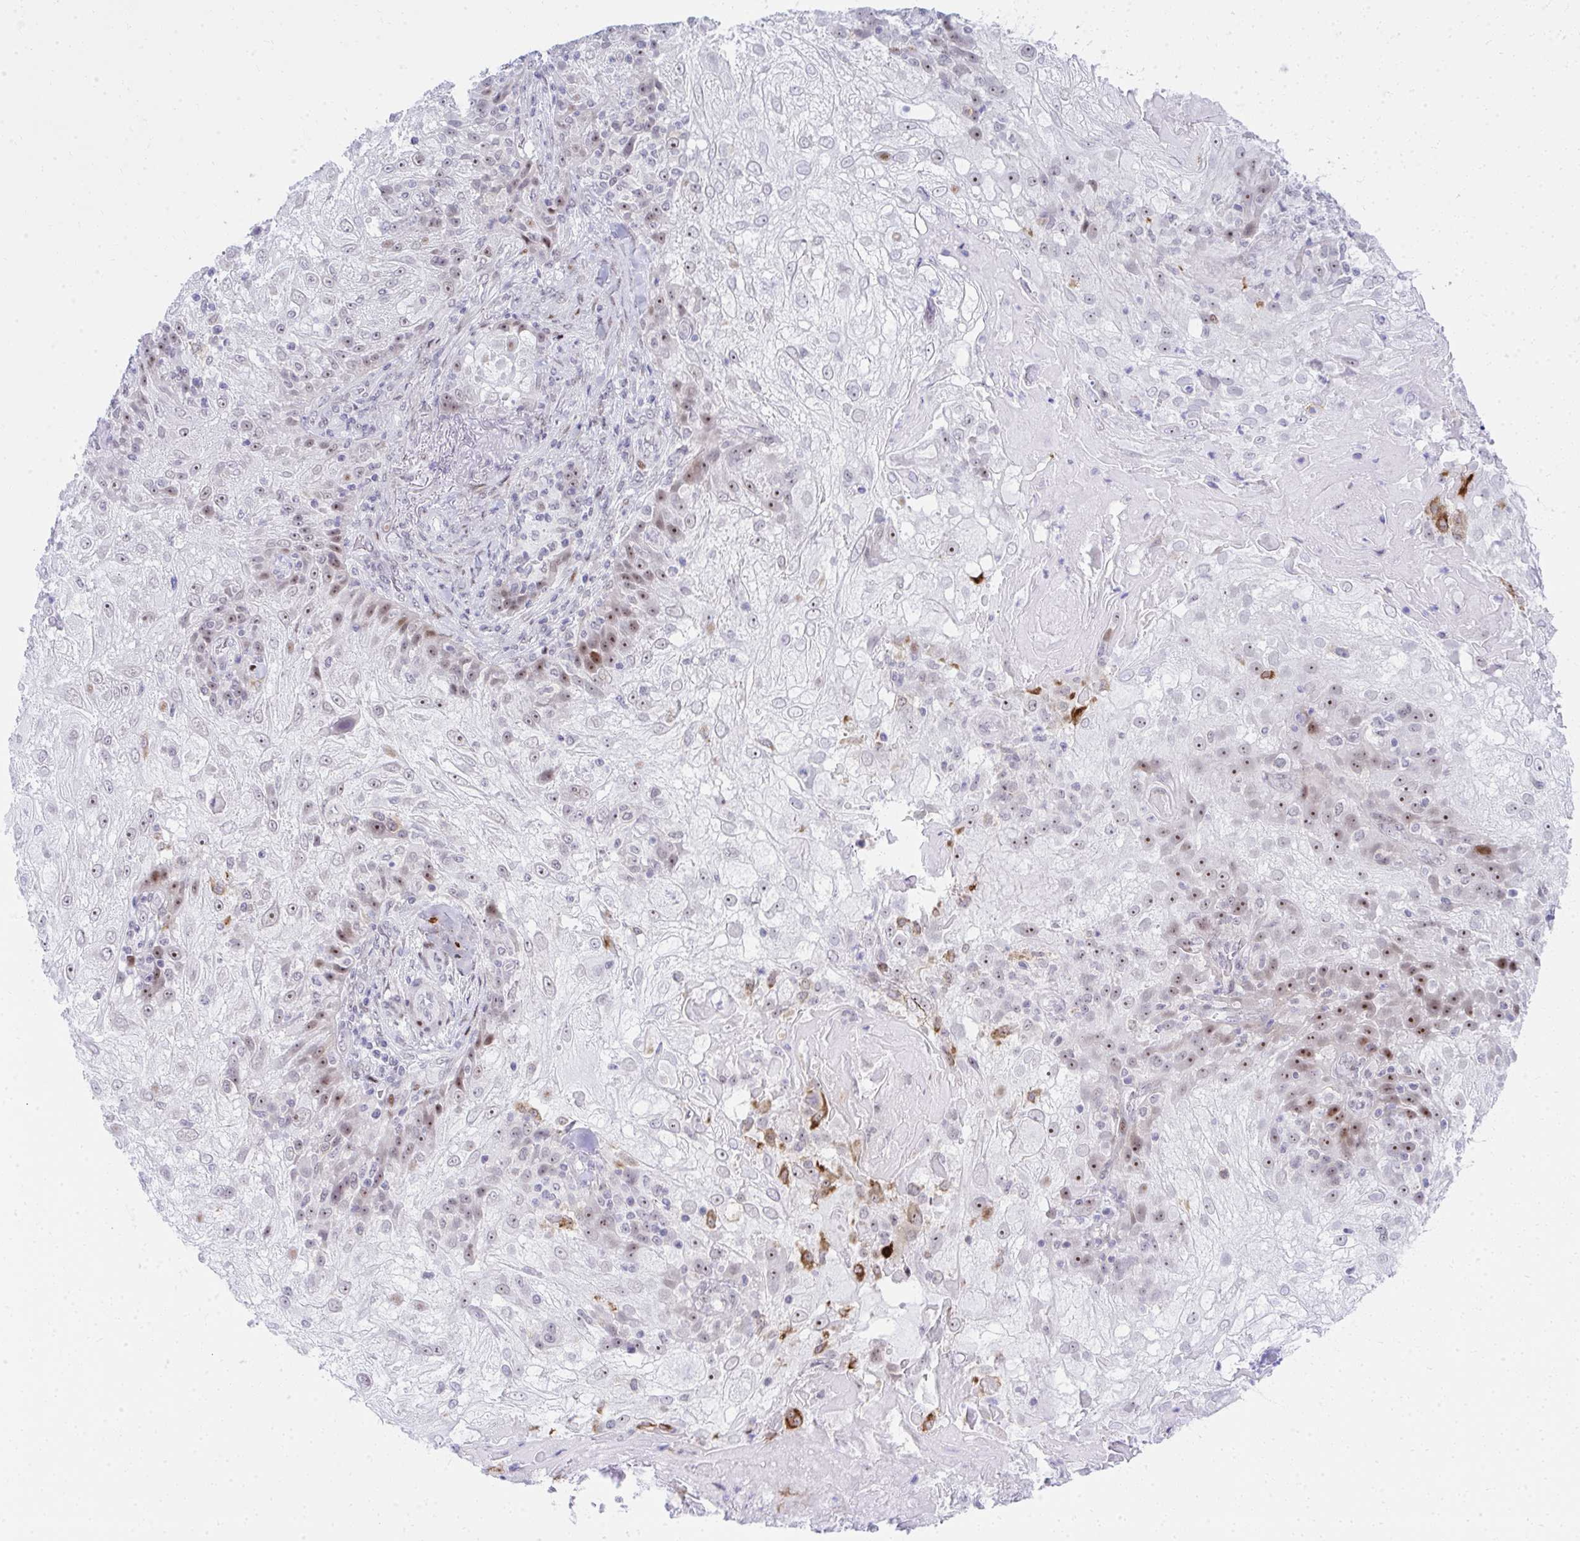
{"staining": {"intensity": "moderate", "quantity": "25%-75%", "location": "cytoplasmic/membranous,nuclear"}, "tissue": "skin cancer", "cell_type": "Tumor cells", "image_type": "cancer", "snomed": [{"axis": "morphology", "description": "Normal tissue, NOS"}, {"axis": "morphology", "description": "Squamous cell carcinoma, NOS"}, {"axis": "topography", "description": "Skin"}], "caption": "An immunohistochemistry micrograph of tumor tissue is shown. Protein staining in brown shows moderate cytoplasmic/membranous and nuclear positivity in squamous cell carcinoma (skin) within tumor cells.", "gene": "GLDN", "patient": {"sex": "female", "age": 83}}